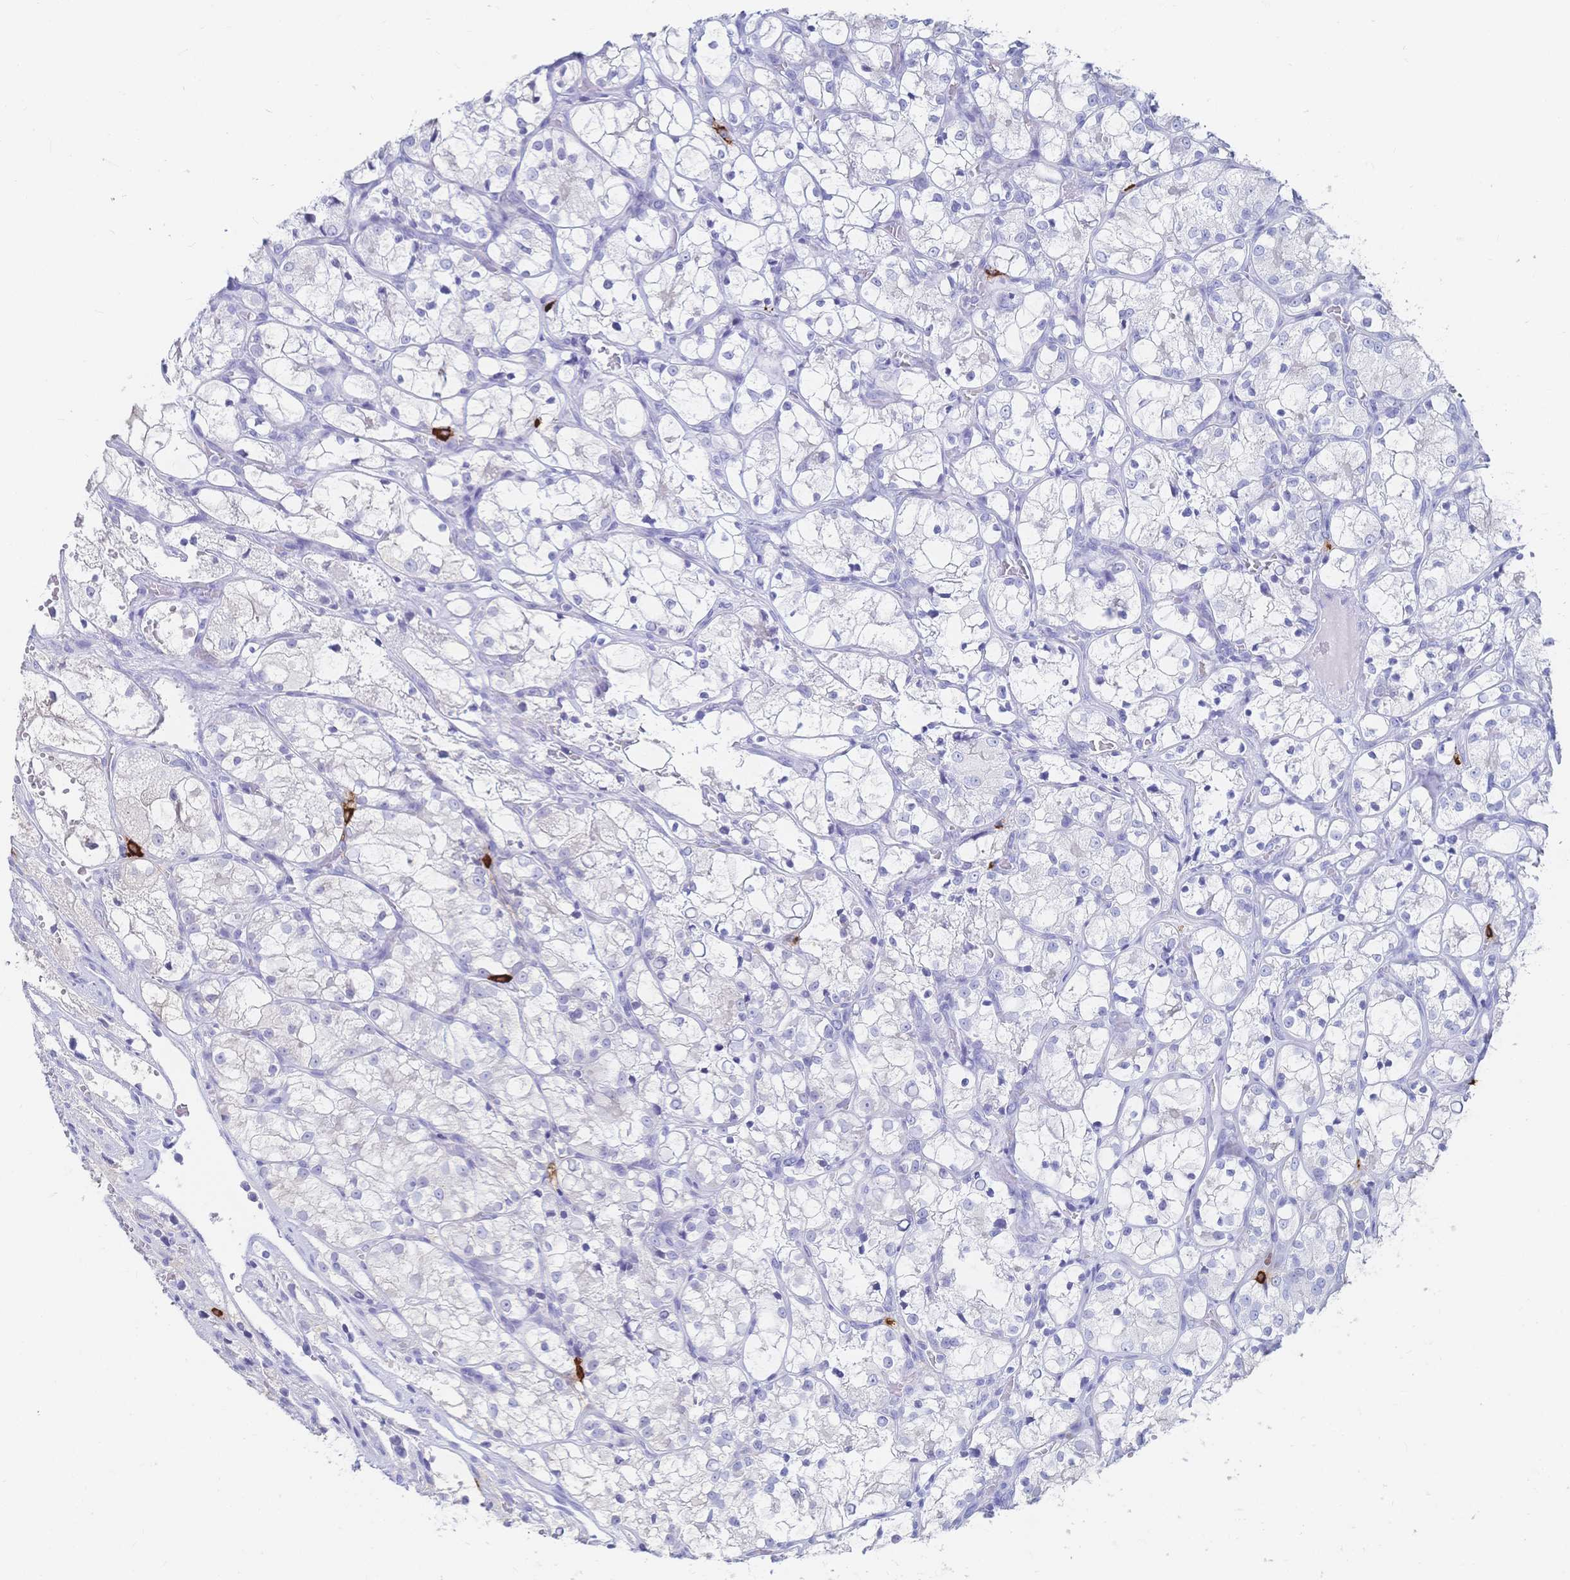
{"staining": {"intensity": "negative", "quantity": "none", "location": "none"}, "tissue": "renal cancer", "cell_type": "Tumor cells", "image_type": "cancer", "snomed": [{"axis": "morphology", "description": "Adenocarcinoma, NOS"}, {"axis": "topography", "description": "Kidney"}], "caption": "DAB immunohistochemical staining of renal cancer displays no significant positivity in tumor cells.", "gene": "IL2RB", "patient": {"sex": "female", "age": 69}}